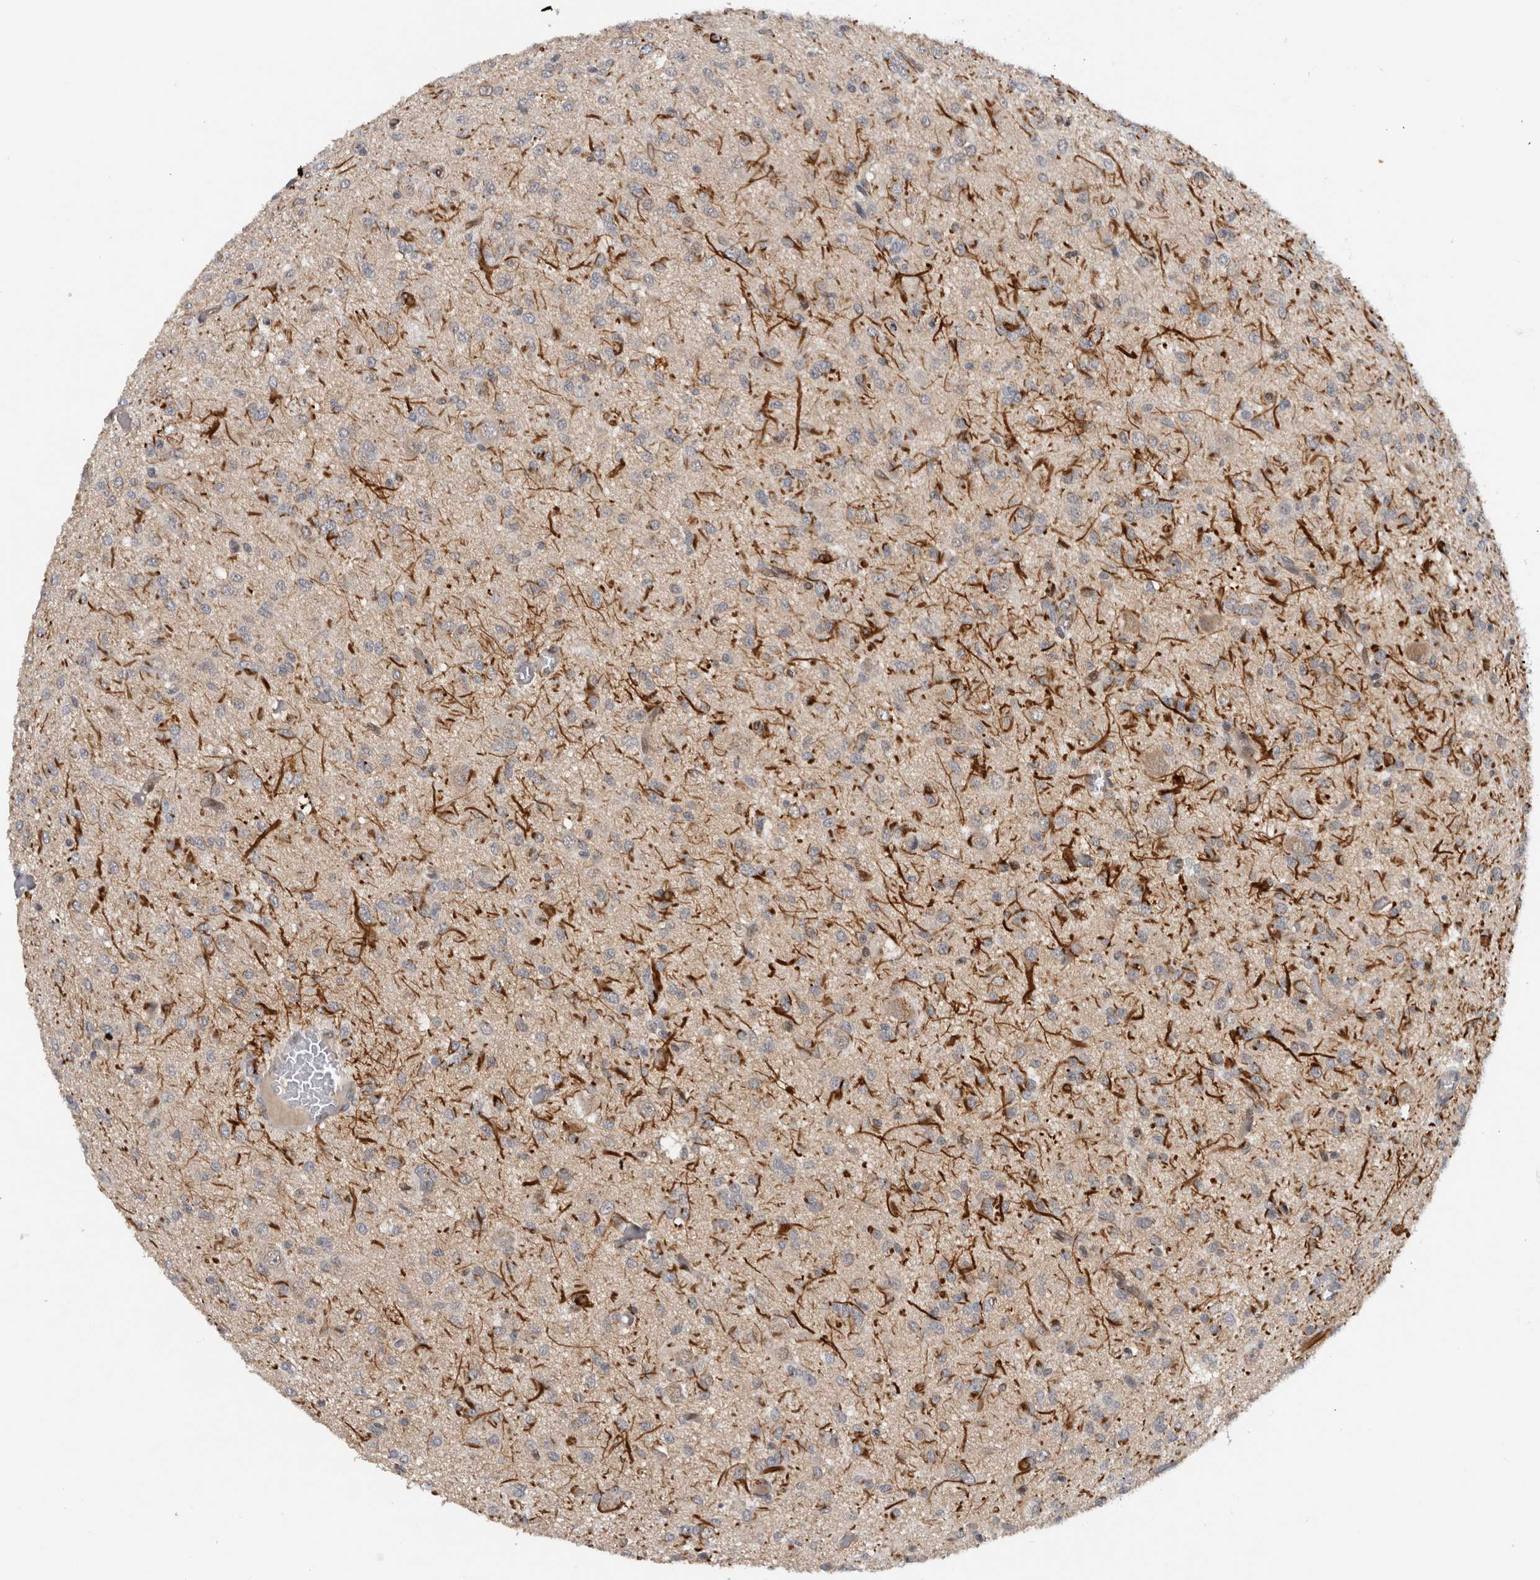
{"staining": {"intensity": "negative", "quantity": "none", "location": "none"}, "tissue": "glioma", "cell_type": "Tumor cells", "image_type": "cancer", "snomed": [{"axis": "morphology", "description": "Glioma, malignant, High grade"}, {"axis": "topography", "description": "Brain"}], "caption": "The histopathology image shows no staining of tumor cells in malignant glioma (high-grade).", "gene": "PRXL2A", "patient": {"sex": "female", "age": 59}}